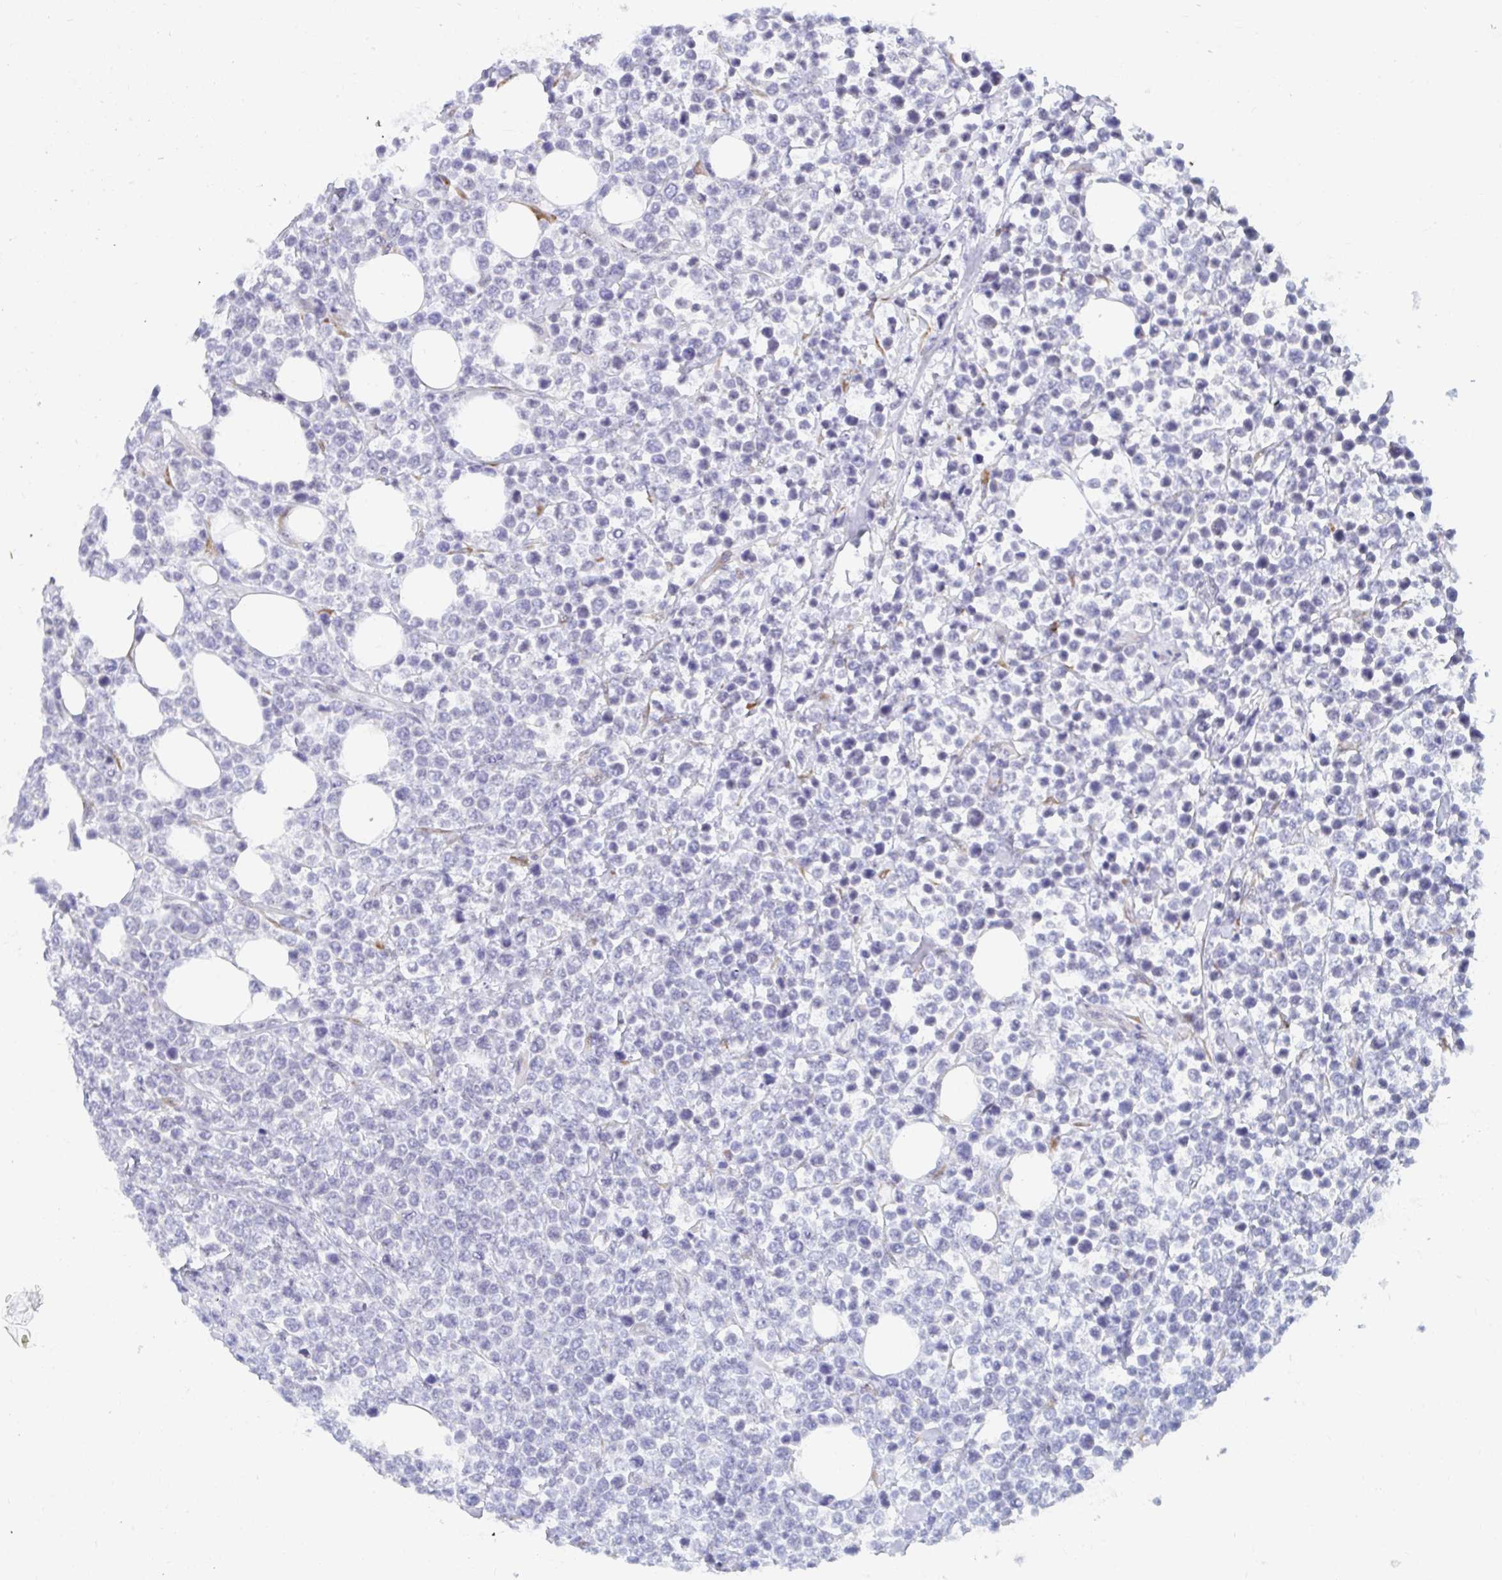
{"staining": {"intensity": "negative", "quantity": "none", "location": "none"}, "tissue": "lymphoma", "cell_type": "Tumor cells", "image_type": "cancer", "snomed": [{"axis": "morphology", "description": "Malignant lymphoma, non-Hodgkin's type, High grade"}, {"axis": "topography", "description": "Soft tissue"}], "caption": "This photomicrograph is of lymphoma stained with immunohistochemistry to label a protein in brown with the nuclei are counter-stained blue. There is no staining in tumor cells.", "gene": "COL28A1", "patient": {"sex": "female", "age": 56}}